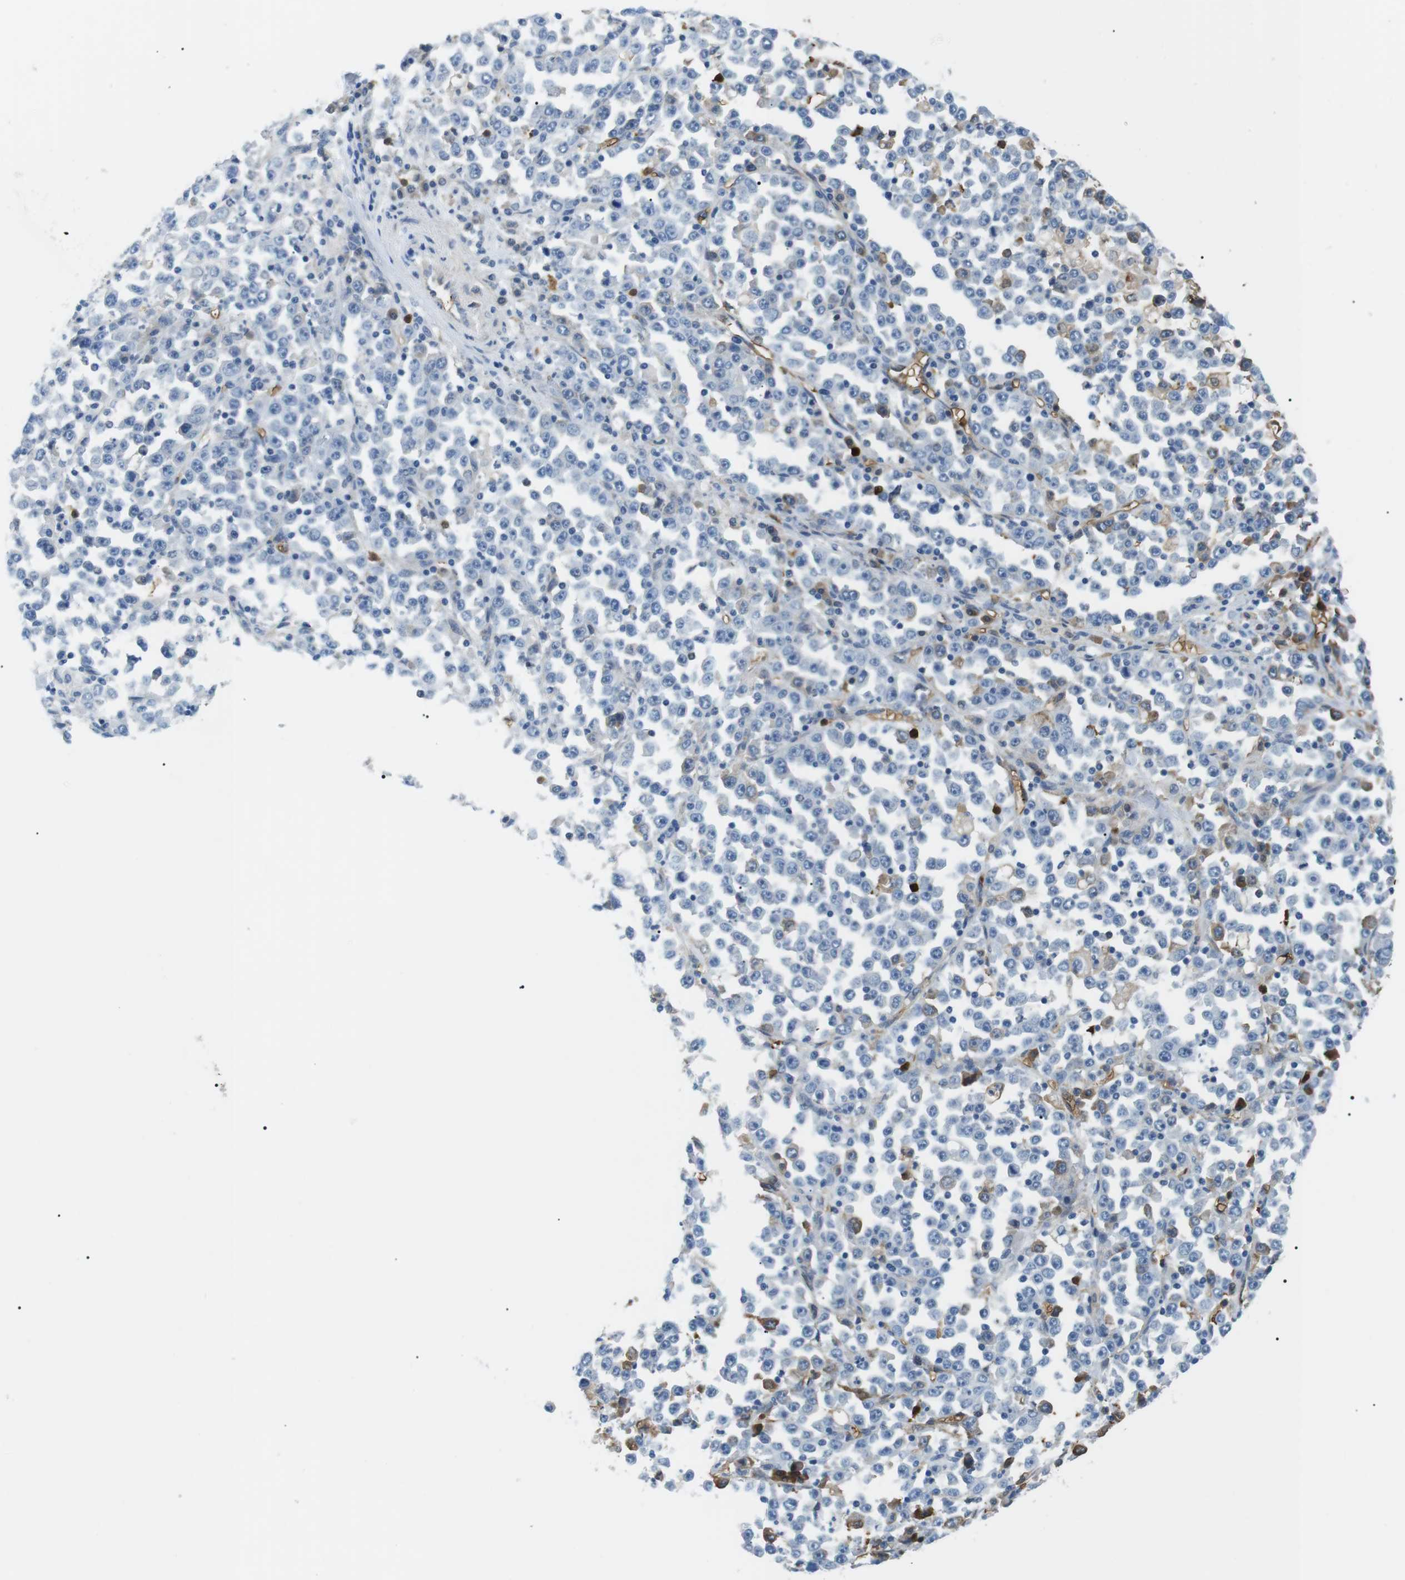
{"staining": {"intensity": "negative", "quantity": "none", "location": "none"}, "tissue": "stomach cancer", "cell_type": "Tumor cells", "image_type": "cancer", "snomed": [{"axis": "morphology", "description": "Normal tissue, NOS"}, {"axis": "morphology", "description": "Adenocarcinoma, NOS"}, {"axis": "topography", "description": "Stomach, upper"}, {"axis": "topography", "description": "Stomach"}], "caption": "This is a photomicrograph of immunohistochemistry (IHC) staining of adenocarcinoma (stomach), which shows no staining in tumor cells.", "gene": "ADCY10", "patient": {"sex": "male", "age": 59}}